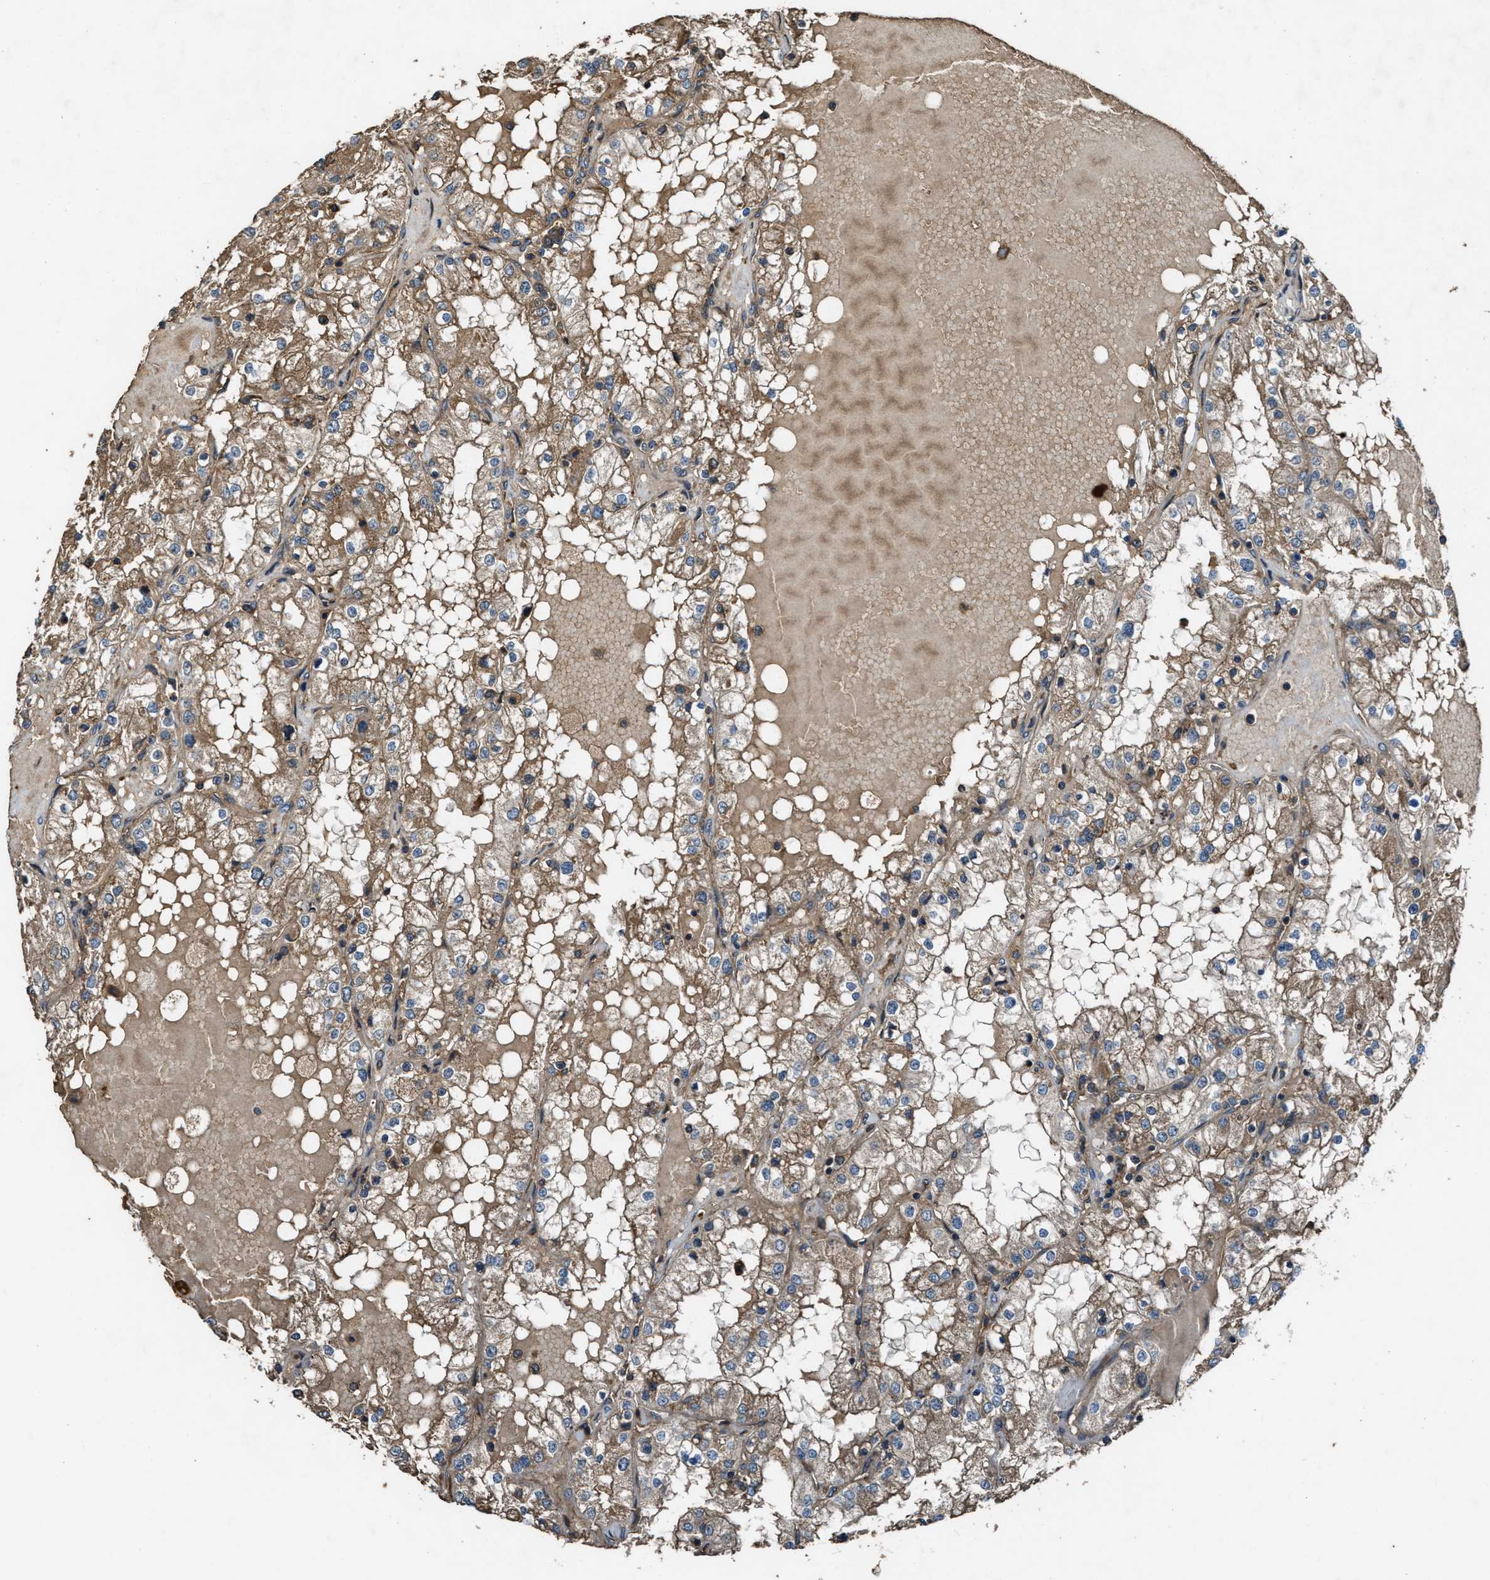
{"staining": {"intensity": "moderate", "quantity": ">75%", "location": "cytoplasmic/membranous"}, "tissue": "renal cancer", "cell_type": "Tumor cells", "image_type": "cancer", "snomed": [{"axis": "morphology", "description": "Adenocarcinoma, NOS"}, {"axis": "topography", "description": "Kidney"}], "caption": "Immunohistochemical staining of human adenocarcinoma (renal) shows moderate cytoplasmic/membranous protein staining in about >75% of tumor cells. (DAB = brown stain, brightfield microscopy at high magnification).", "gene": "MAP3K8", "patient": {"sex": "male", "age": 68}}